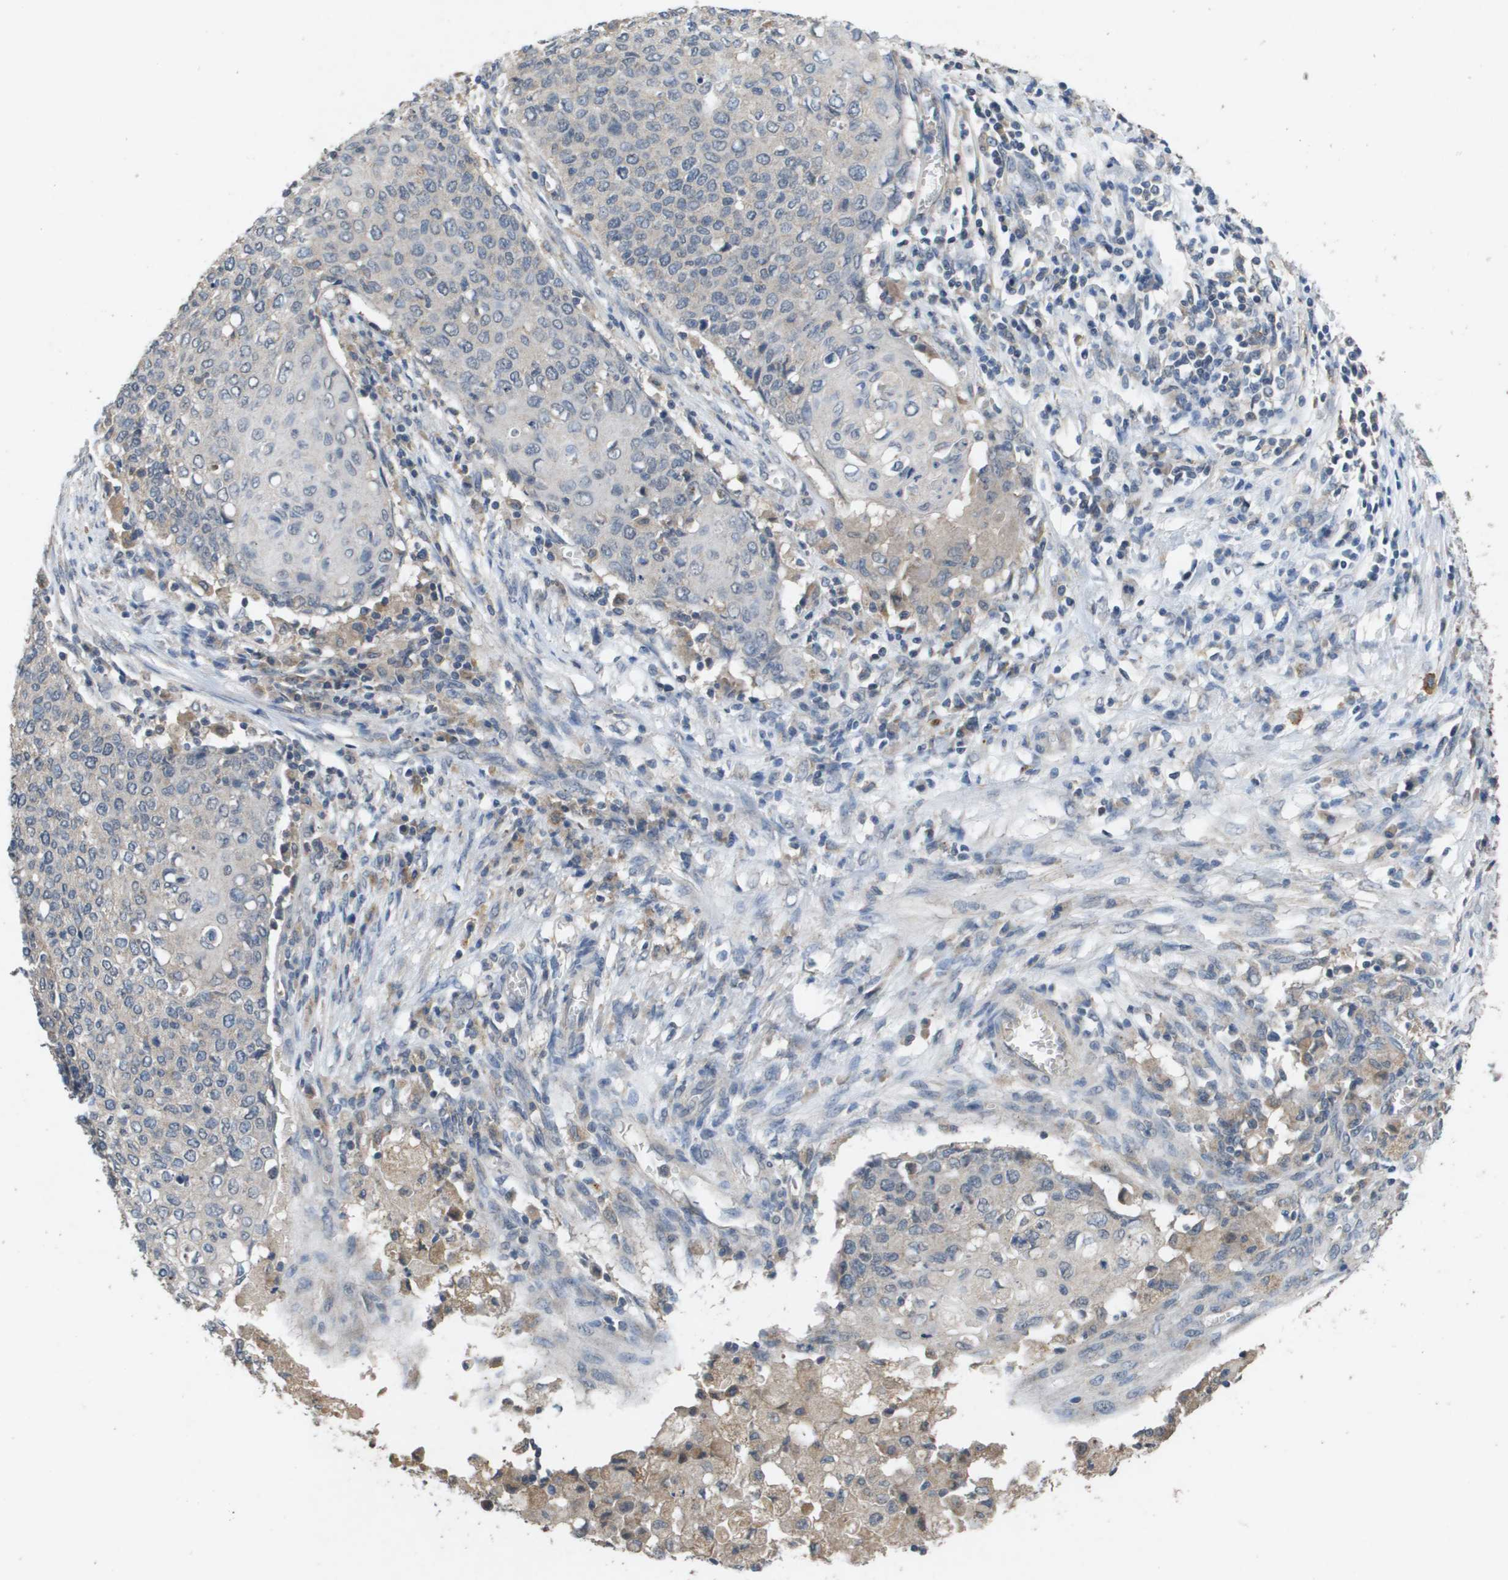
{"staining": {"intensity": "negative", "quantity": "none", "location": "none"}, "tissue": "cervical cancer", "cell_type": "Tumor cells", "image_type": "cancer", "snomed": [{"axis": "morphology", "description": "Squamous cell carcinoma, NOS"}, {"axis": "topography", "description": "Cervix"}], "caption": "Immunohistochemistry image of neoplastic tissue: cervical cancer stained with DAB (3,3'-diaminobenzidine) reveals no significant protein expression in tumor cells.", "gene": "PROC", "patient": {"sex": "female", "age": 39}}